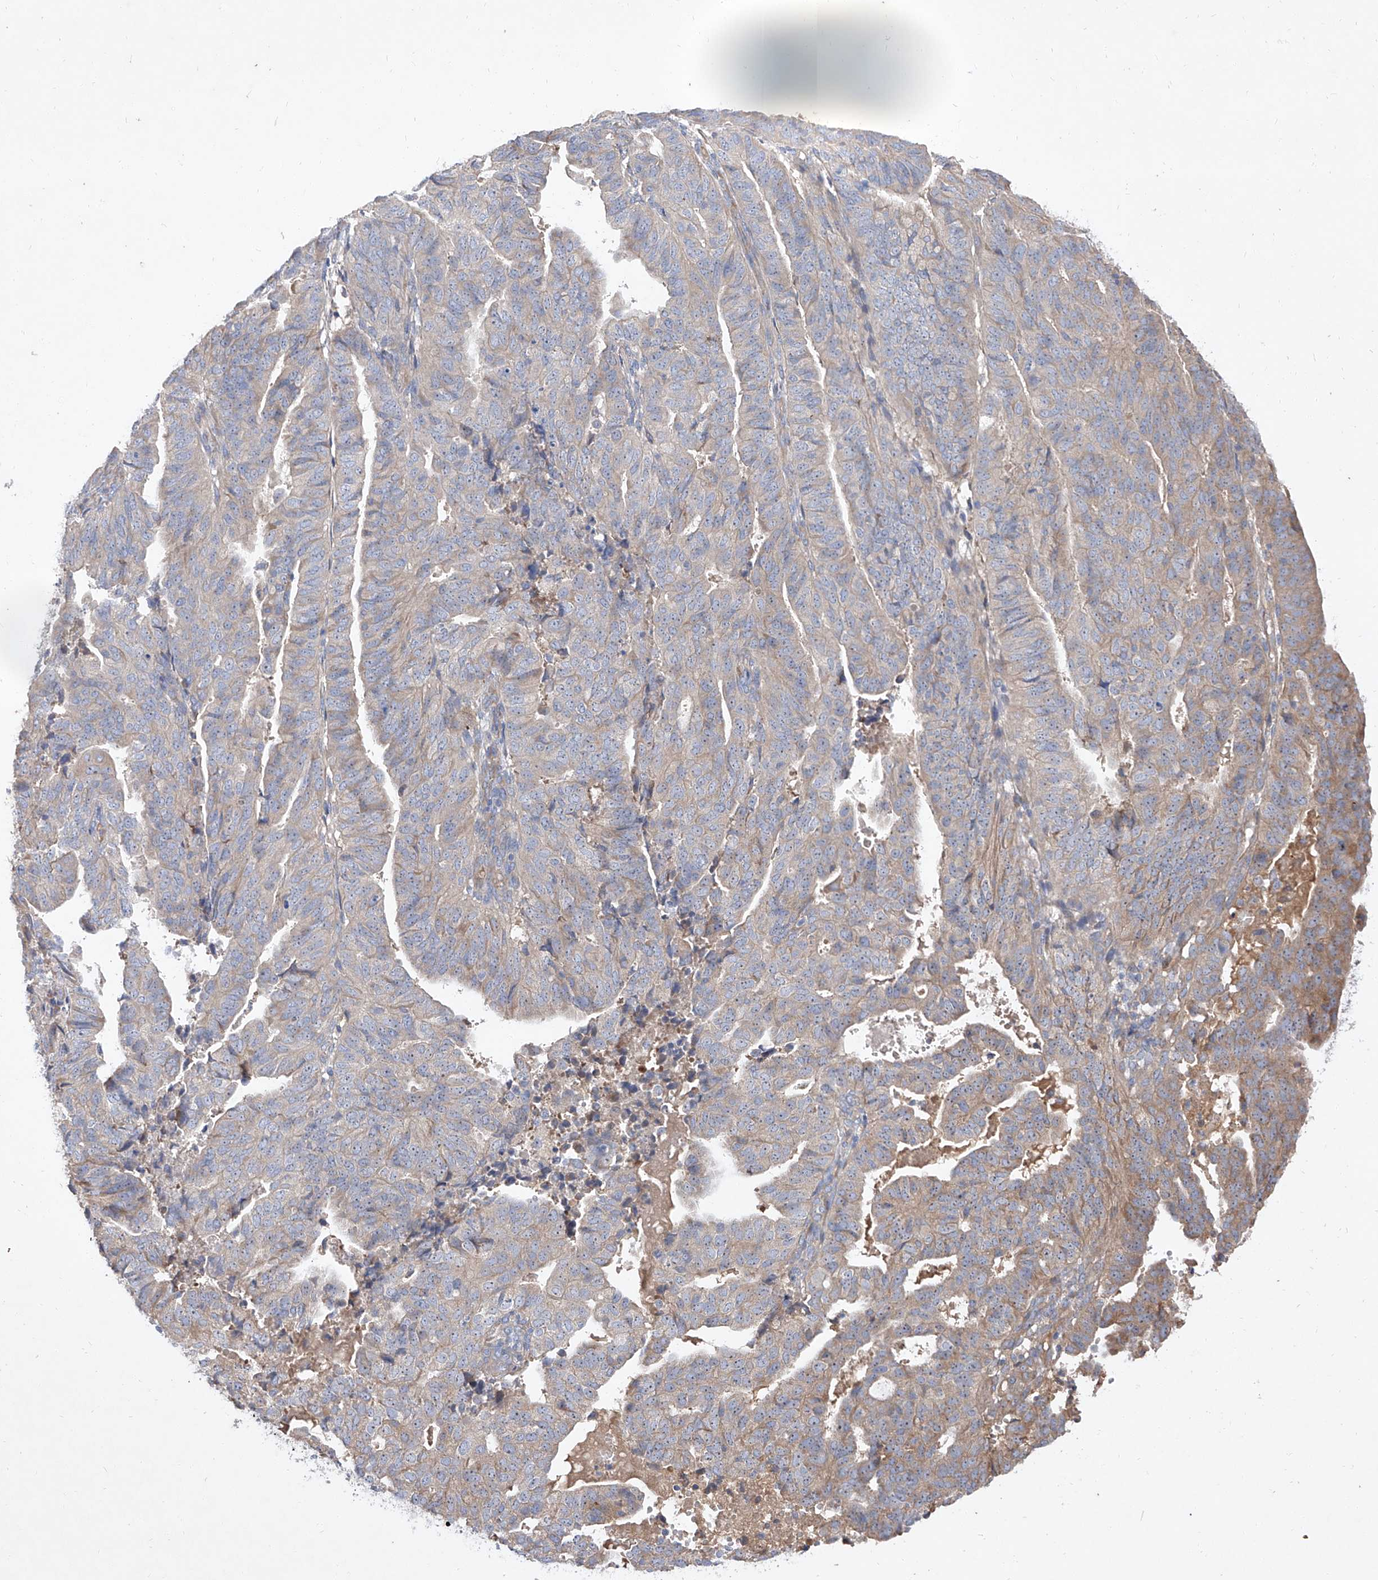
{"staining": {"intensity": "weak", "quantity": "25%-75%", "location": "cytoplasmic/membranous"}, "tissue": "endometrial cancer", "cell_type": "Tumor cells", "image_type": "cancer", "snomed": [{"axis": "morphology", "description": "Adenocarcinoma, NOS"}, {"axis": "topography", "description": "Uterus"}], "caption": "Tumor cells display weak cytoplasmic/membranous positivity in about 25%-75% of cells in endometrial cancer.", "gene": "DIRAS3", "patient": {"sex": "female", "age": 77}}